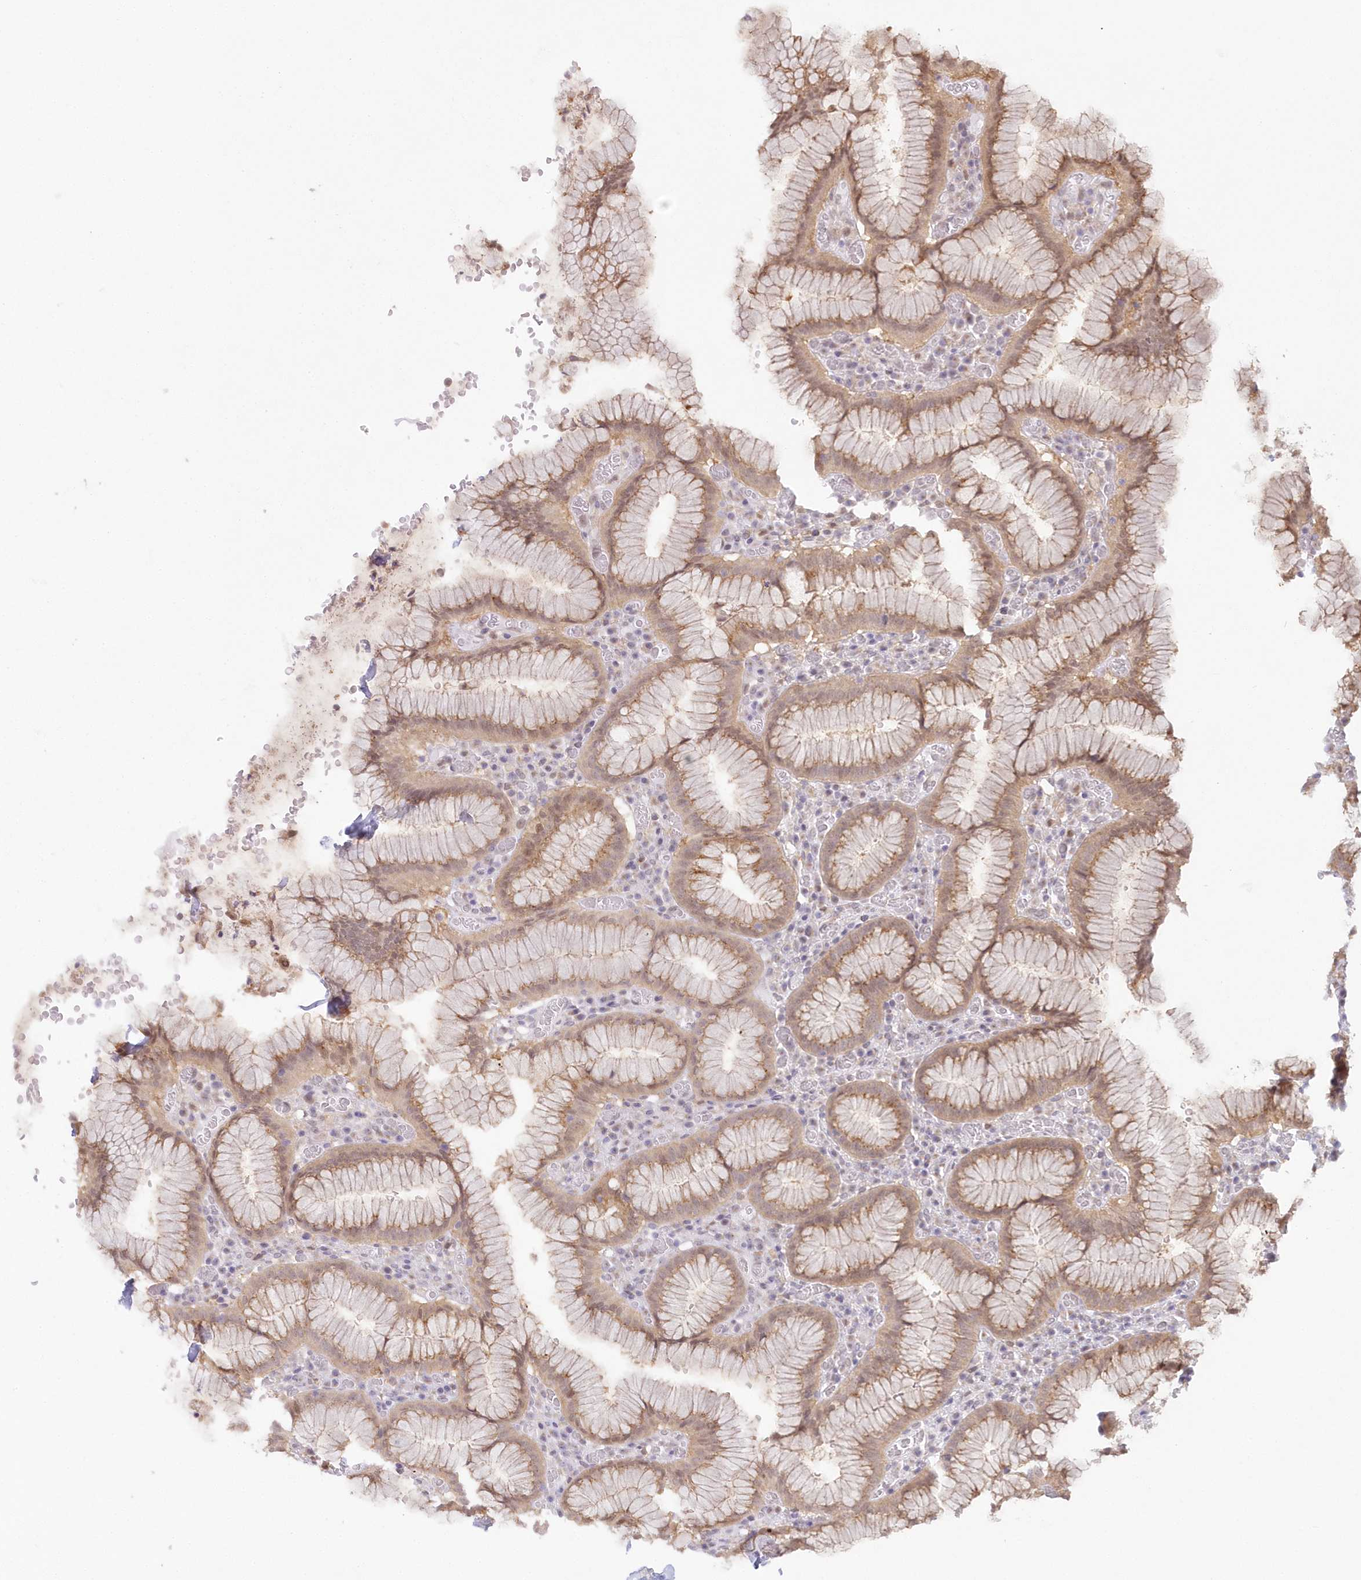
{"staining": {"intensity": "moderate", "quantity": ">75%", "location": "cytoplasmic/membranous,nuclear"}, "tissue": "stomach", "cell_type": "Glandular cells", "image_type": "normal", "snomed": [{"axis": "morphology", "description": "Normal tissue, NOS"}, {"axis": "topography", "description": "Stomach"}], "caption": "This micrograph reveals immunohistochemistry staining of normal stomach, with medium moderate cytoplasmic/membranous,nuclear expression in approximately >75% of glandular cells.", "gene": "RNPEP", "patient": {"sex": "male", "age": 55}}